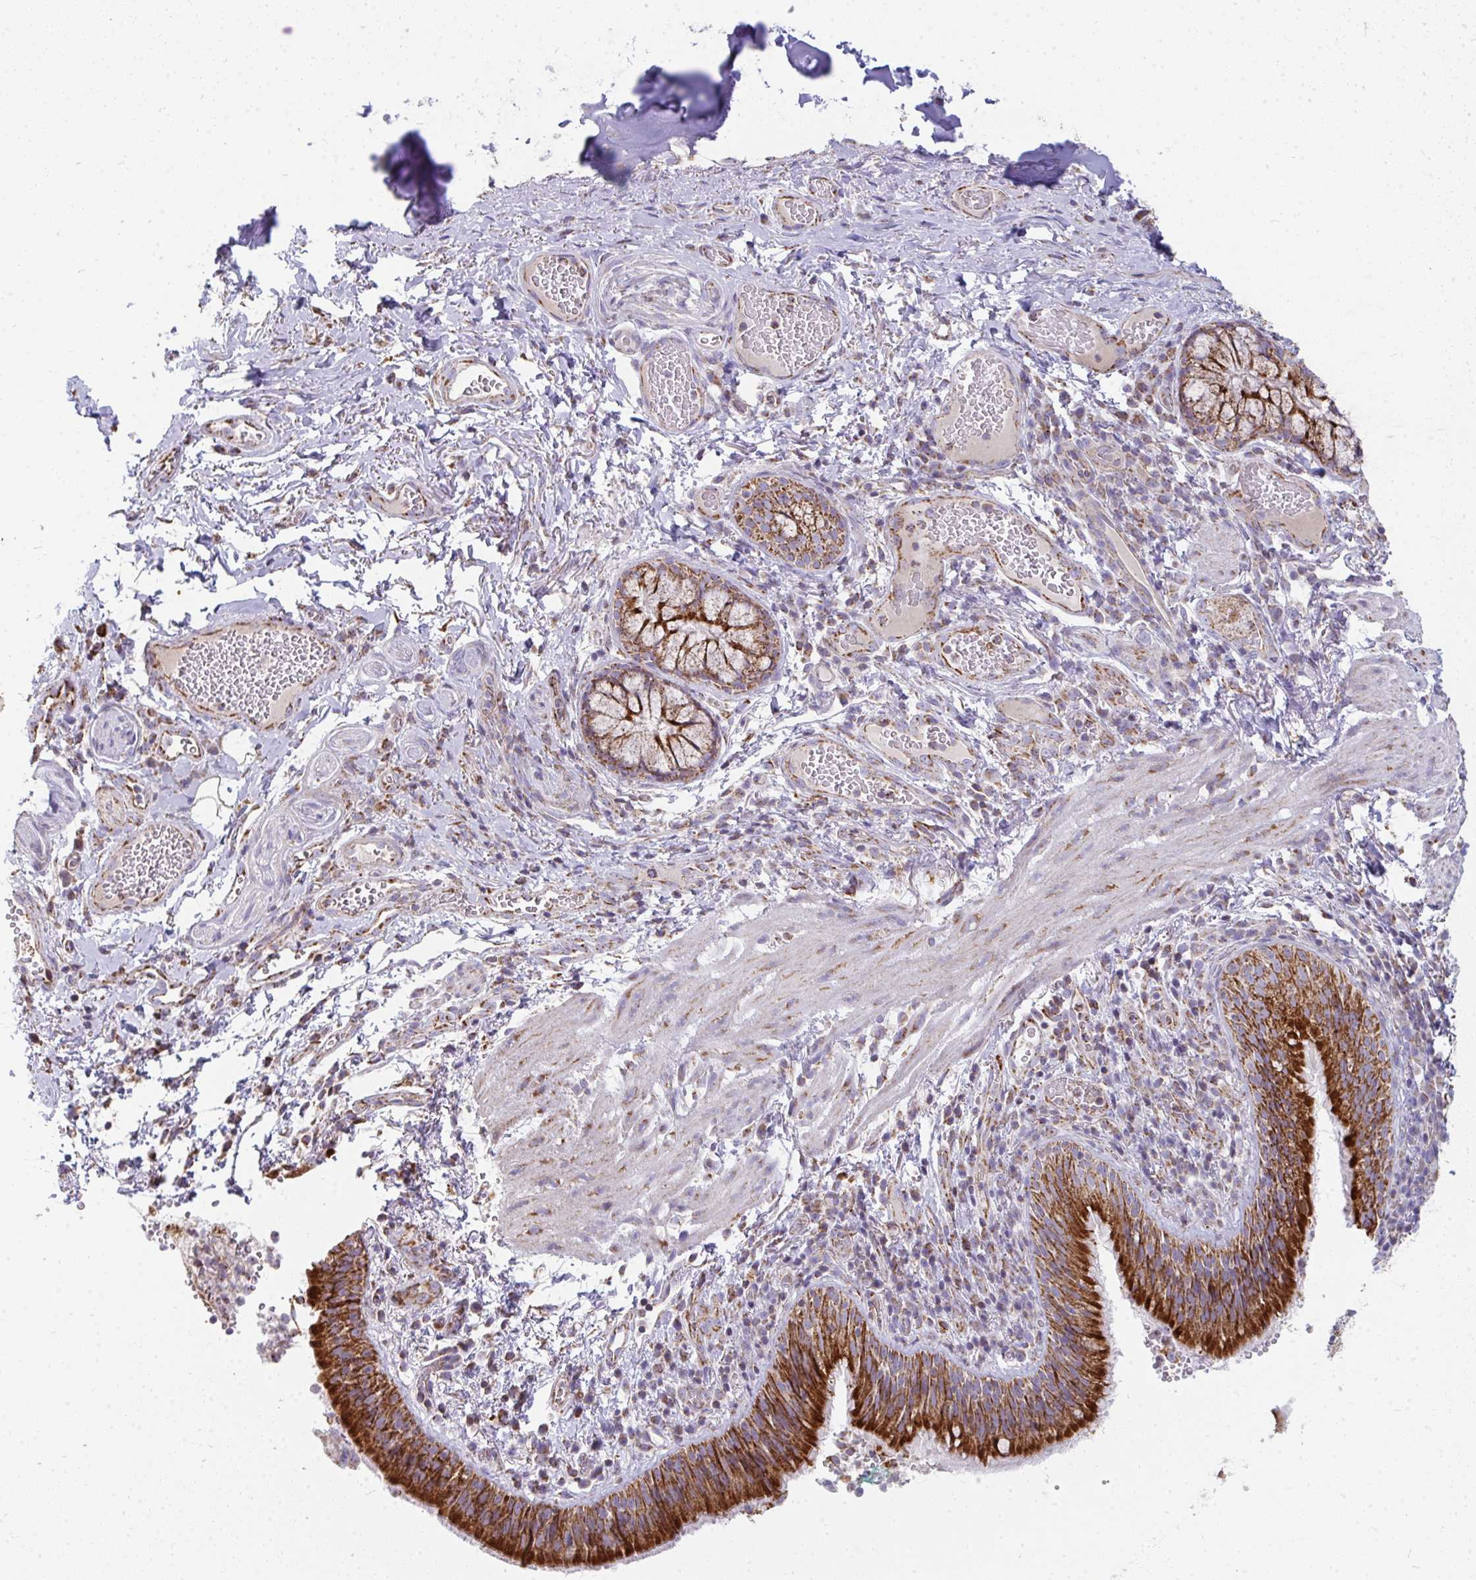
{"staining": {"intensity": "strong", "quantity": ">75%", "location": "cytoplasmic/membranous"}, "tissue": "bronchus", "cell_type": "Respiratory epithelial cells", "image_type": "normal", "snomed": [{"axis": "morphology", "description": "Normal tissue, NOS"}, {"axis": "topography", "description": "Lymph node"}, {"axis": "topography", "description": "Bronchus"}], "caption": "Protein expression analysis of unremarkable bronchus exhibits strong cytoplasmic/membranous staining in approximately >75% of respiratory epithelial cells. The staining is performed using DAB brown chromogen to label protein expression. The nuclei are counter-stained blue using hematoxylin.", "gene": "FAHD1", "patient": {"sex": "male", "age": 56}}